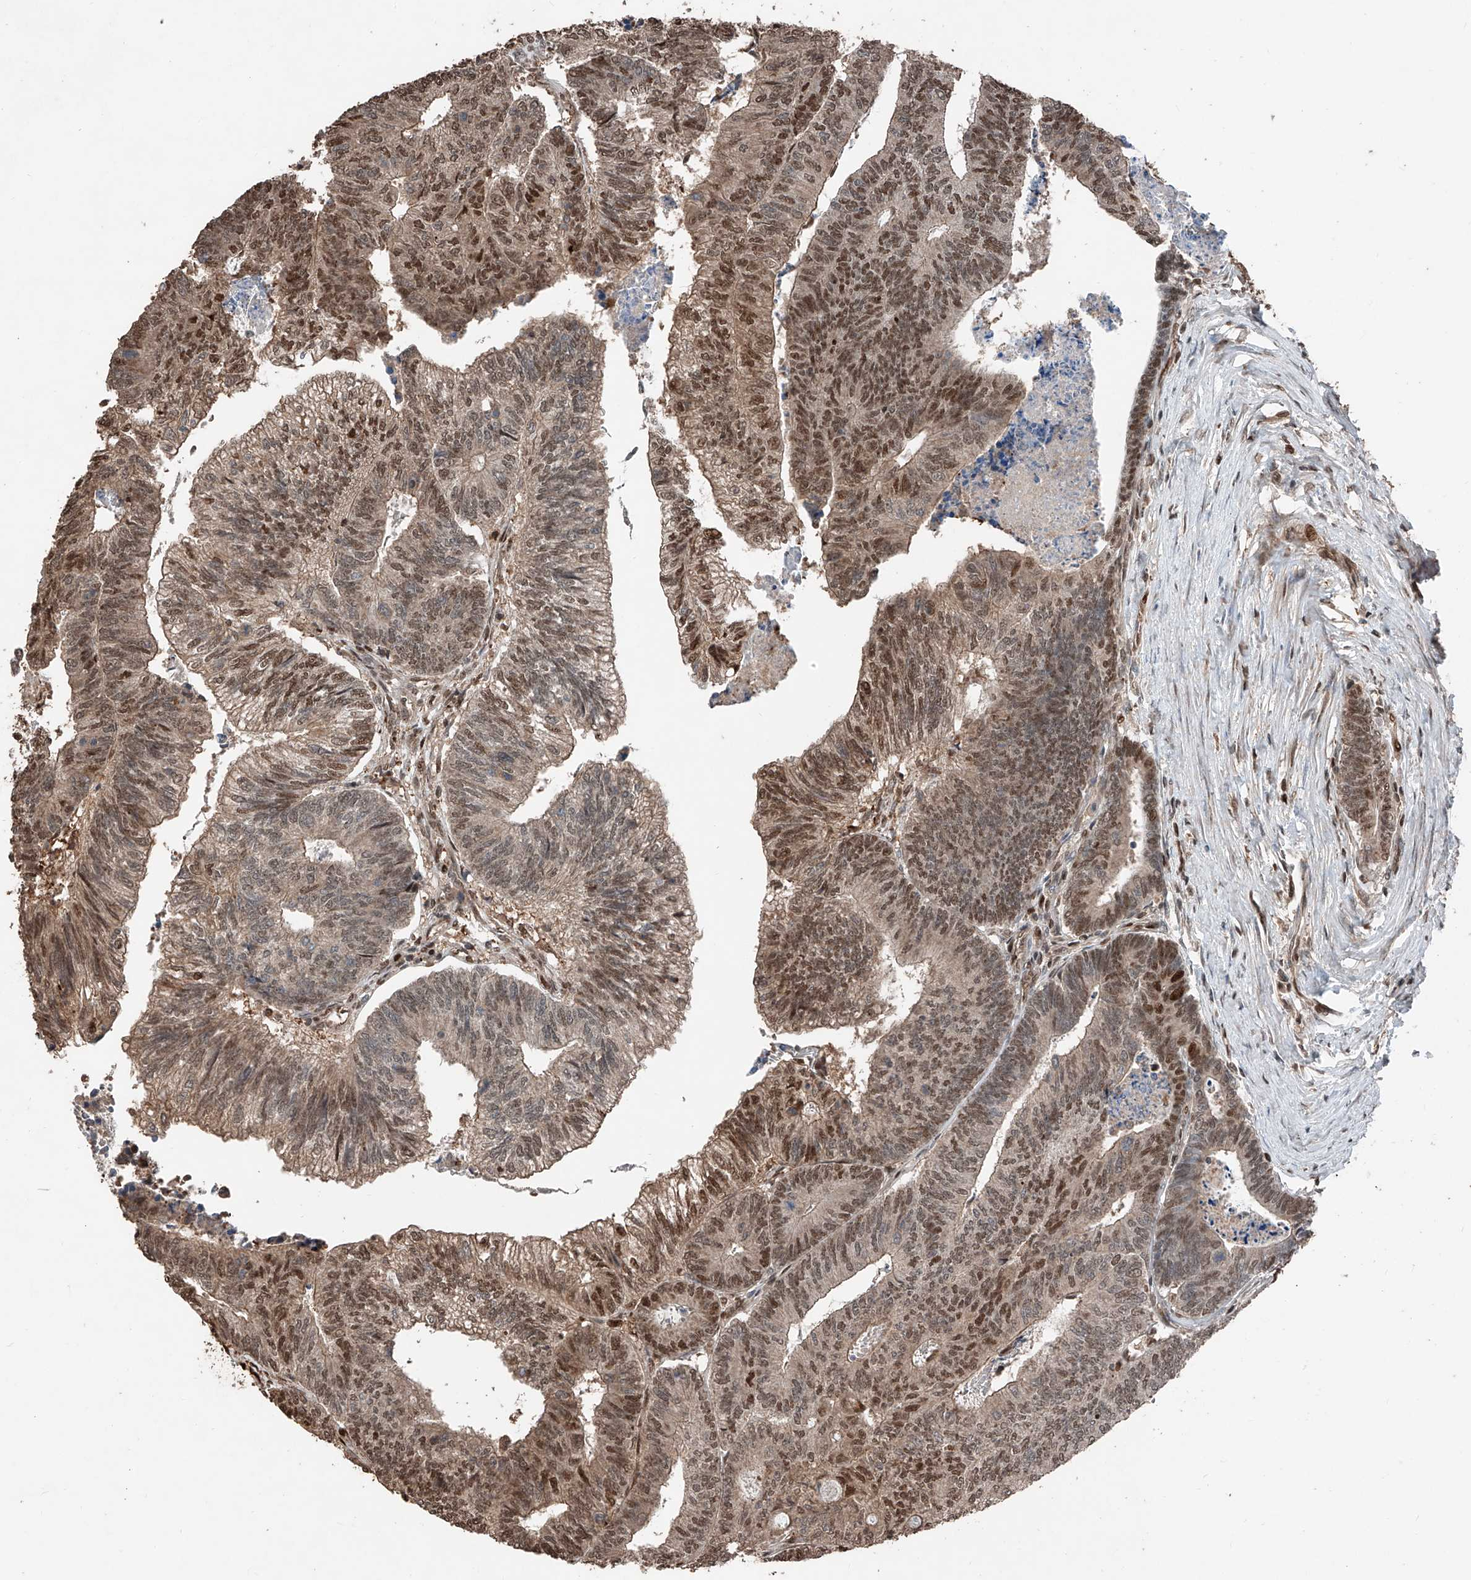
{"staining": {"intensity": "moderate", "quantity": ">75%", "location": "cytoplasmic/membranous,nuclear"}, "tissue": "colorectal cancer", "cell_type": "Tumor cells", "image_type": "cancer", "snomed": [{"axis": "morphology", "description": "Adenocarcinoma, NOS"}, {"axis": "topography", "description": "Colon"}], "caption": "A brown stain shows moderate cytoplasmic/membranous and nuclear staining of a protein in human adenocarcinoma (colorectal) tumor cells.", "gene": "RMND1", "patient": {"sex": "female", "age": 67}}